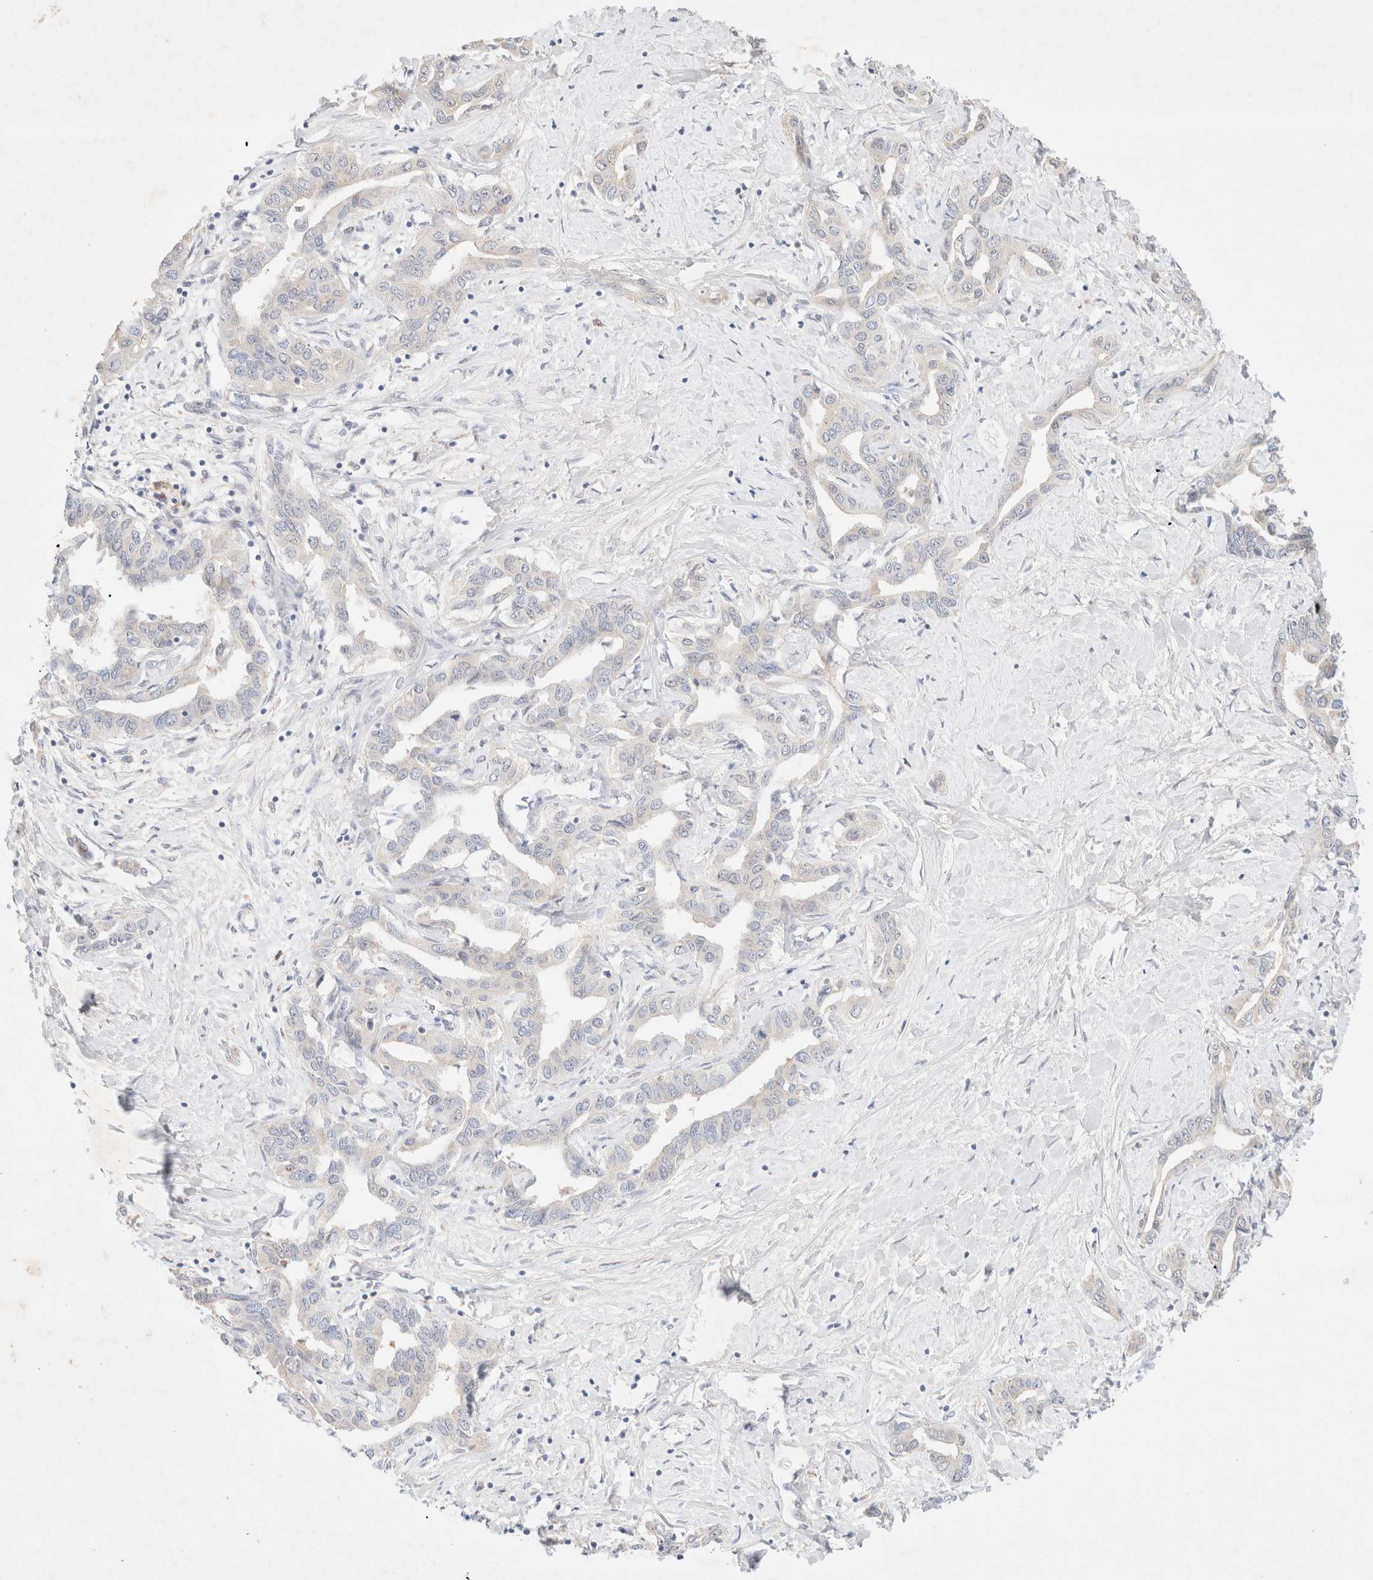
{"staining": {"intensity": "negative", "quantity": "none", "location": "none"}, "tissue": "liver cancer", "cell_type": "Tumor cells", "image_type": "cancer", "snomed": [{"axis": "morphology", "description": "Cholangiocarcinoma"}, {"axis": "topography", "description": "Liver"}], "caption": "Tumor cells show no significant positivity in liver cholangiocarcinoma.", "gene": "SGSM2", "patient": {"sex": "male", "age": 59}}